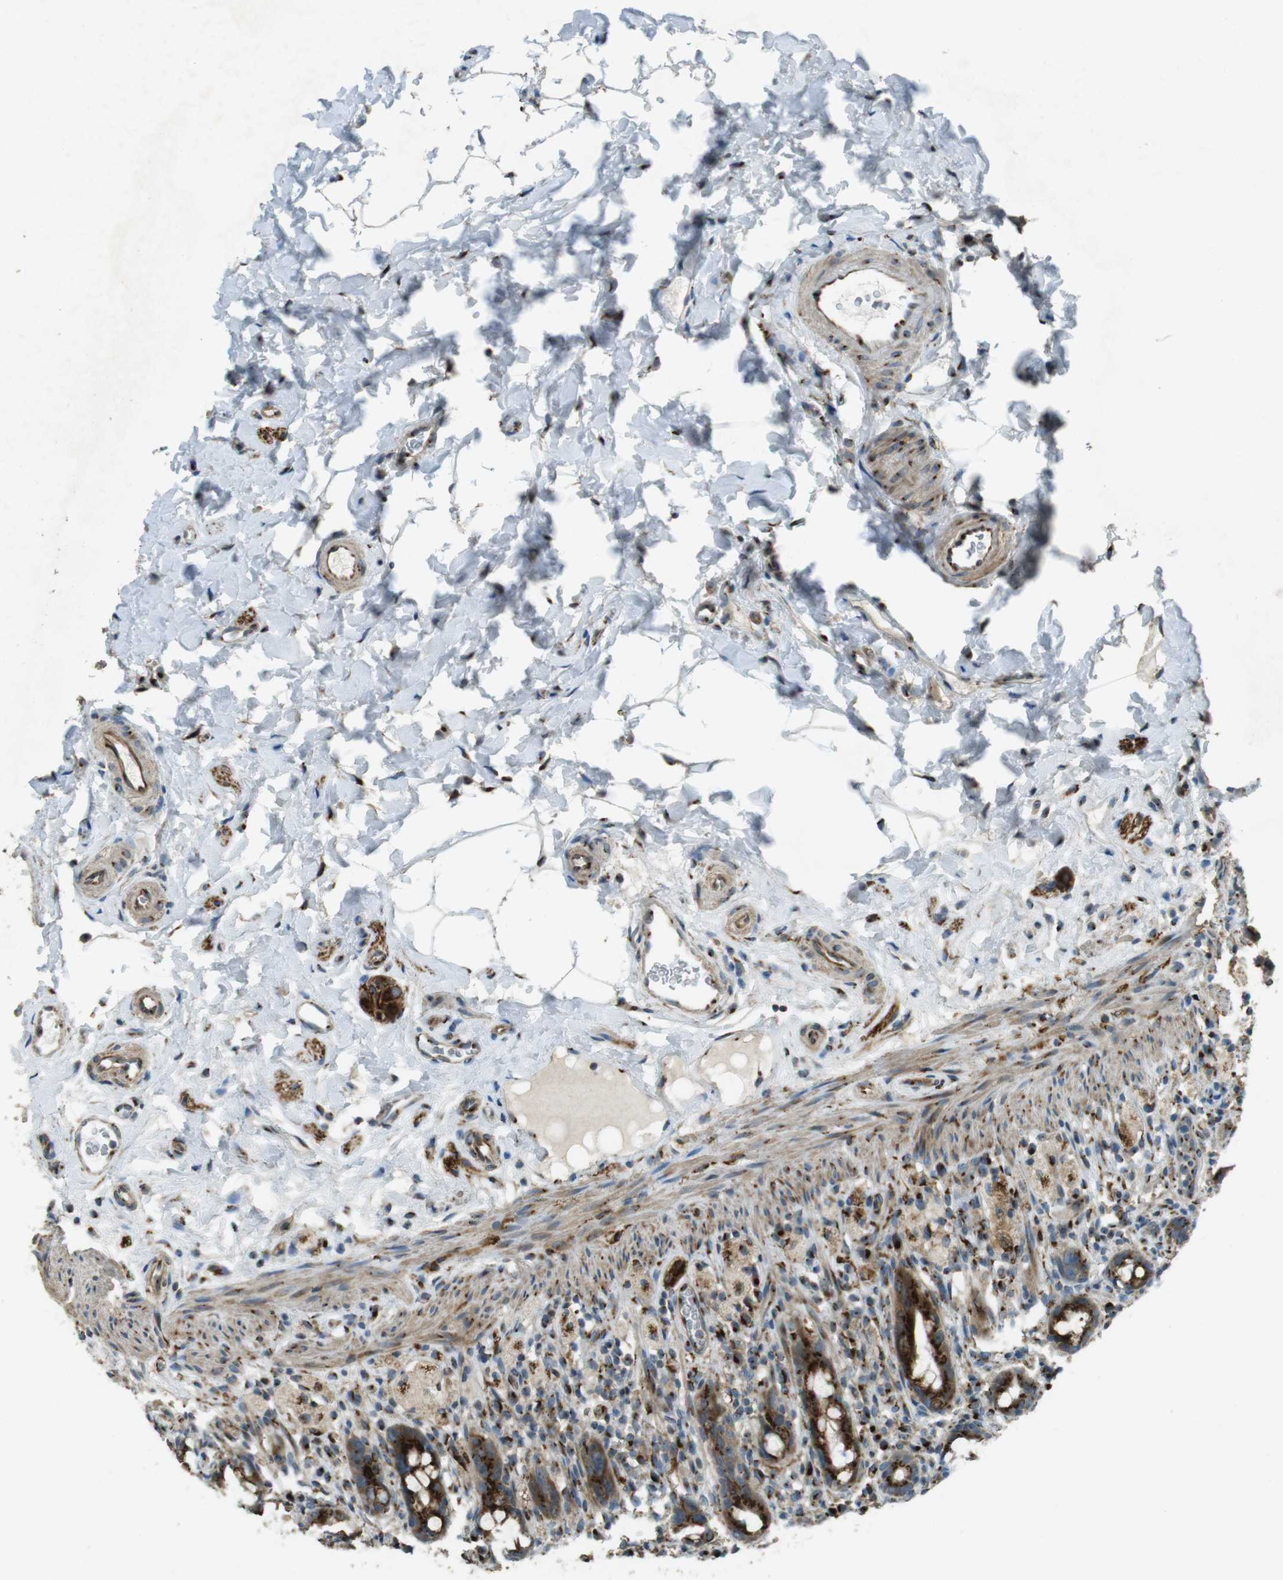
{"staining": {"intensity": "strong", "quantity": ">75%", "location": "cytoplasmic/membranous"}, "tissue": "rectum", "cell_type": "Glandular cells", "image_type": "normal", "snomed": [{"axis": "morphology", "description": "Normal tissue, NOS"}, {"axis": "topography", "description": "Rectum"}], "caption": "Immunohistochemical staining of benign rectum displays strong cytoplasmic/membranous protein staining in about >75% of glandular cells.", "gene": "TMEM115", "patient": {"sex": "male", "age": 44}}